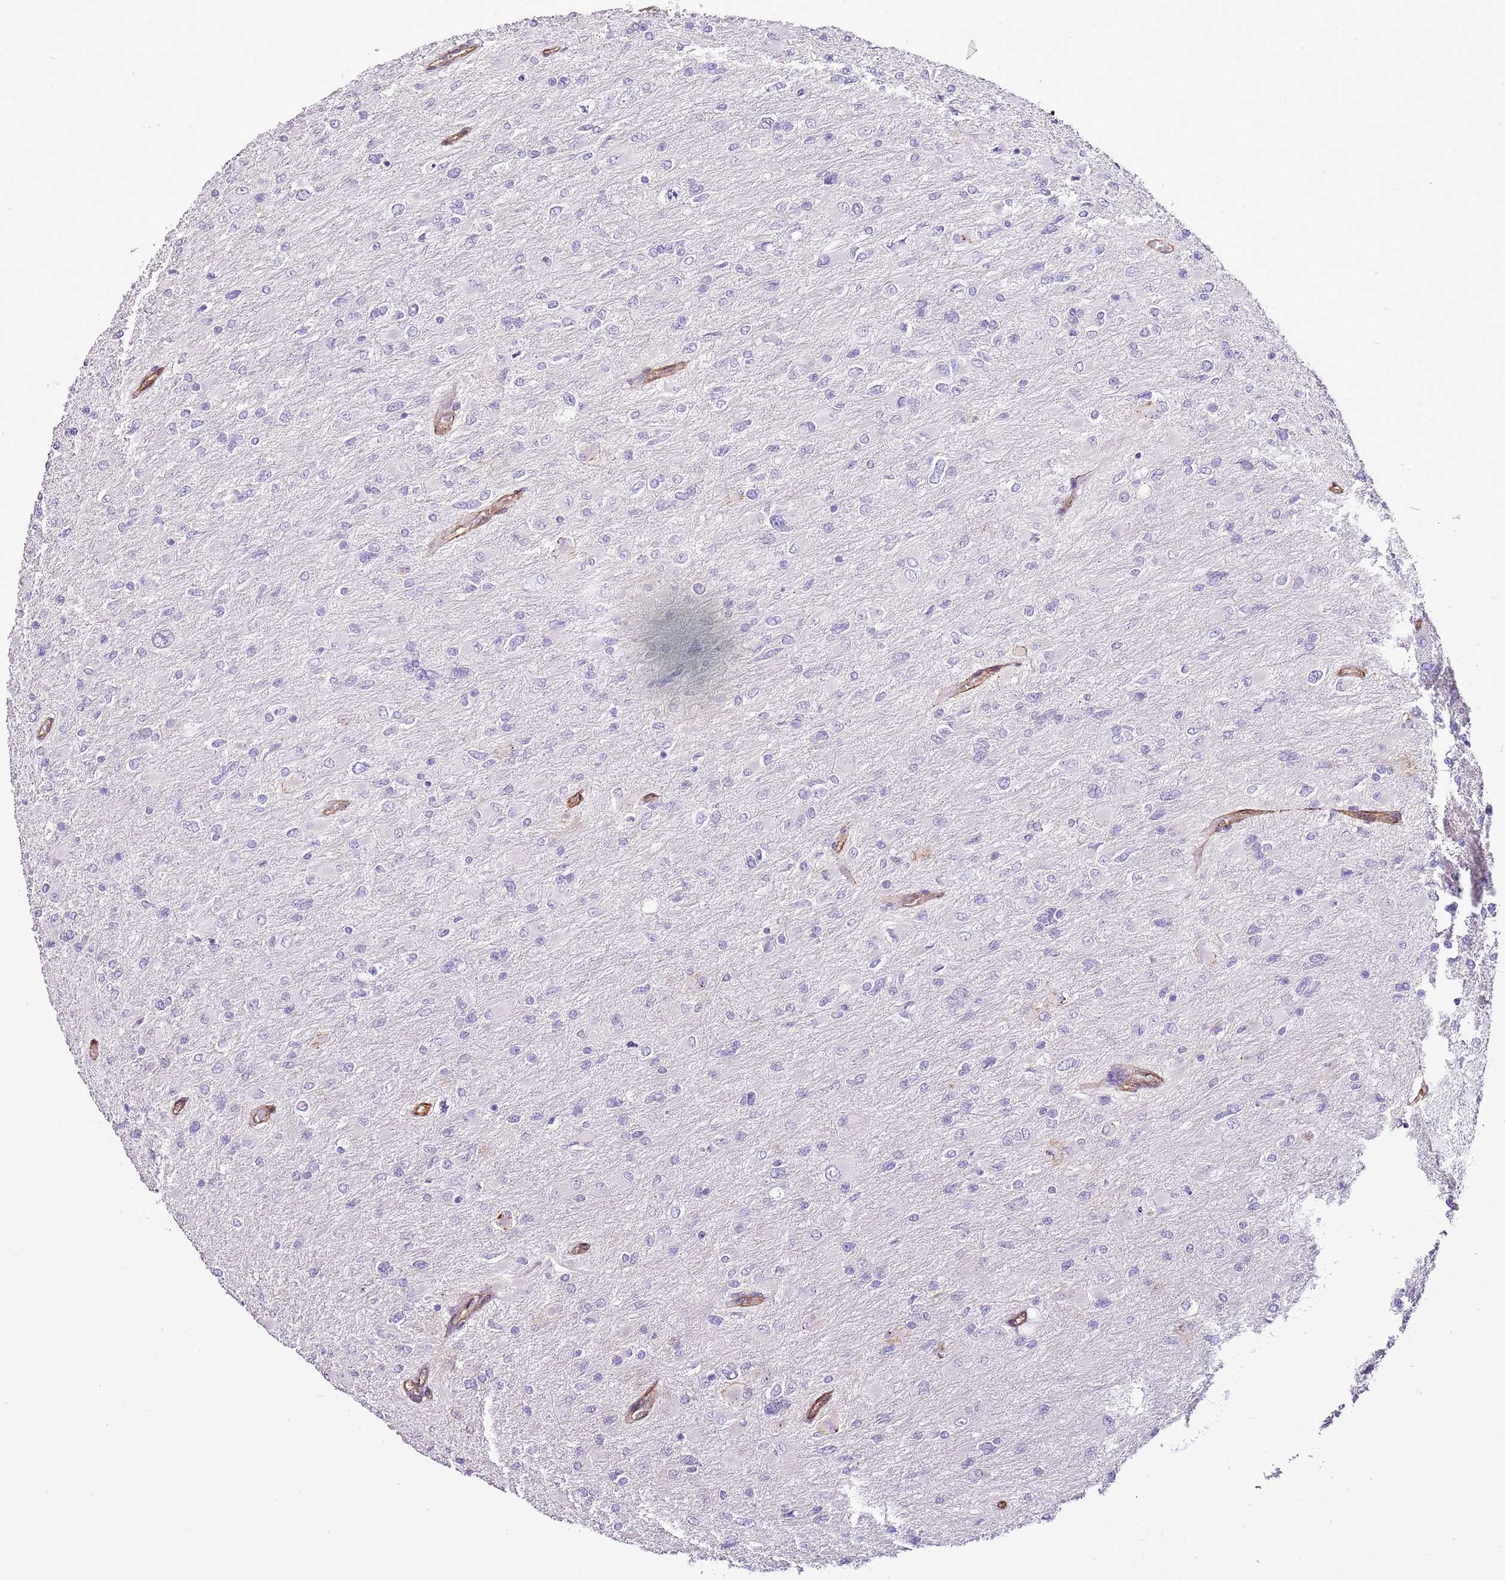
{"staining": {"intensity": "negative", "quantity": "none", "location": "none"}, "tissue": "glioma", "cell_type": "Tumor cells", "image_type": "cancer", "snomed": [{"axis": "morphology", "description": "Glioma, malignant, High grade"}, {"axis": "topography", "description": "Cerebral cortex"}], "caption": "Immunohistochemistry (IHC) of human malignant glioma (high-grade) displays no staining in tumor cells.", "gene": "CTDSPL", "patient": {"sex": "female", "age": 36}}